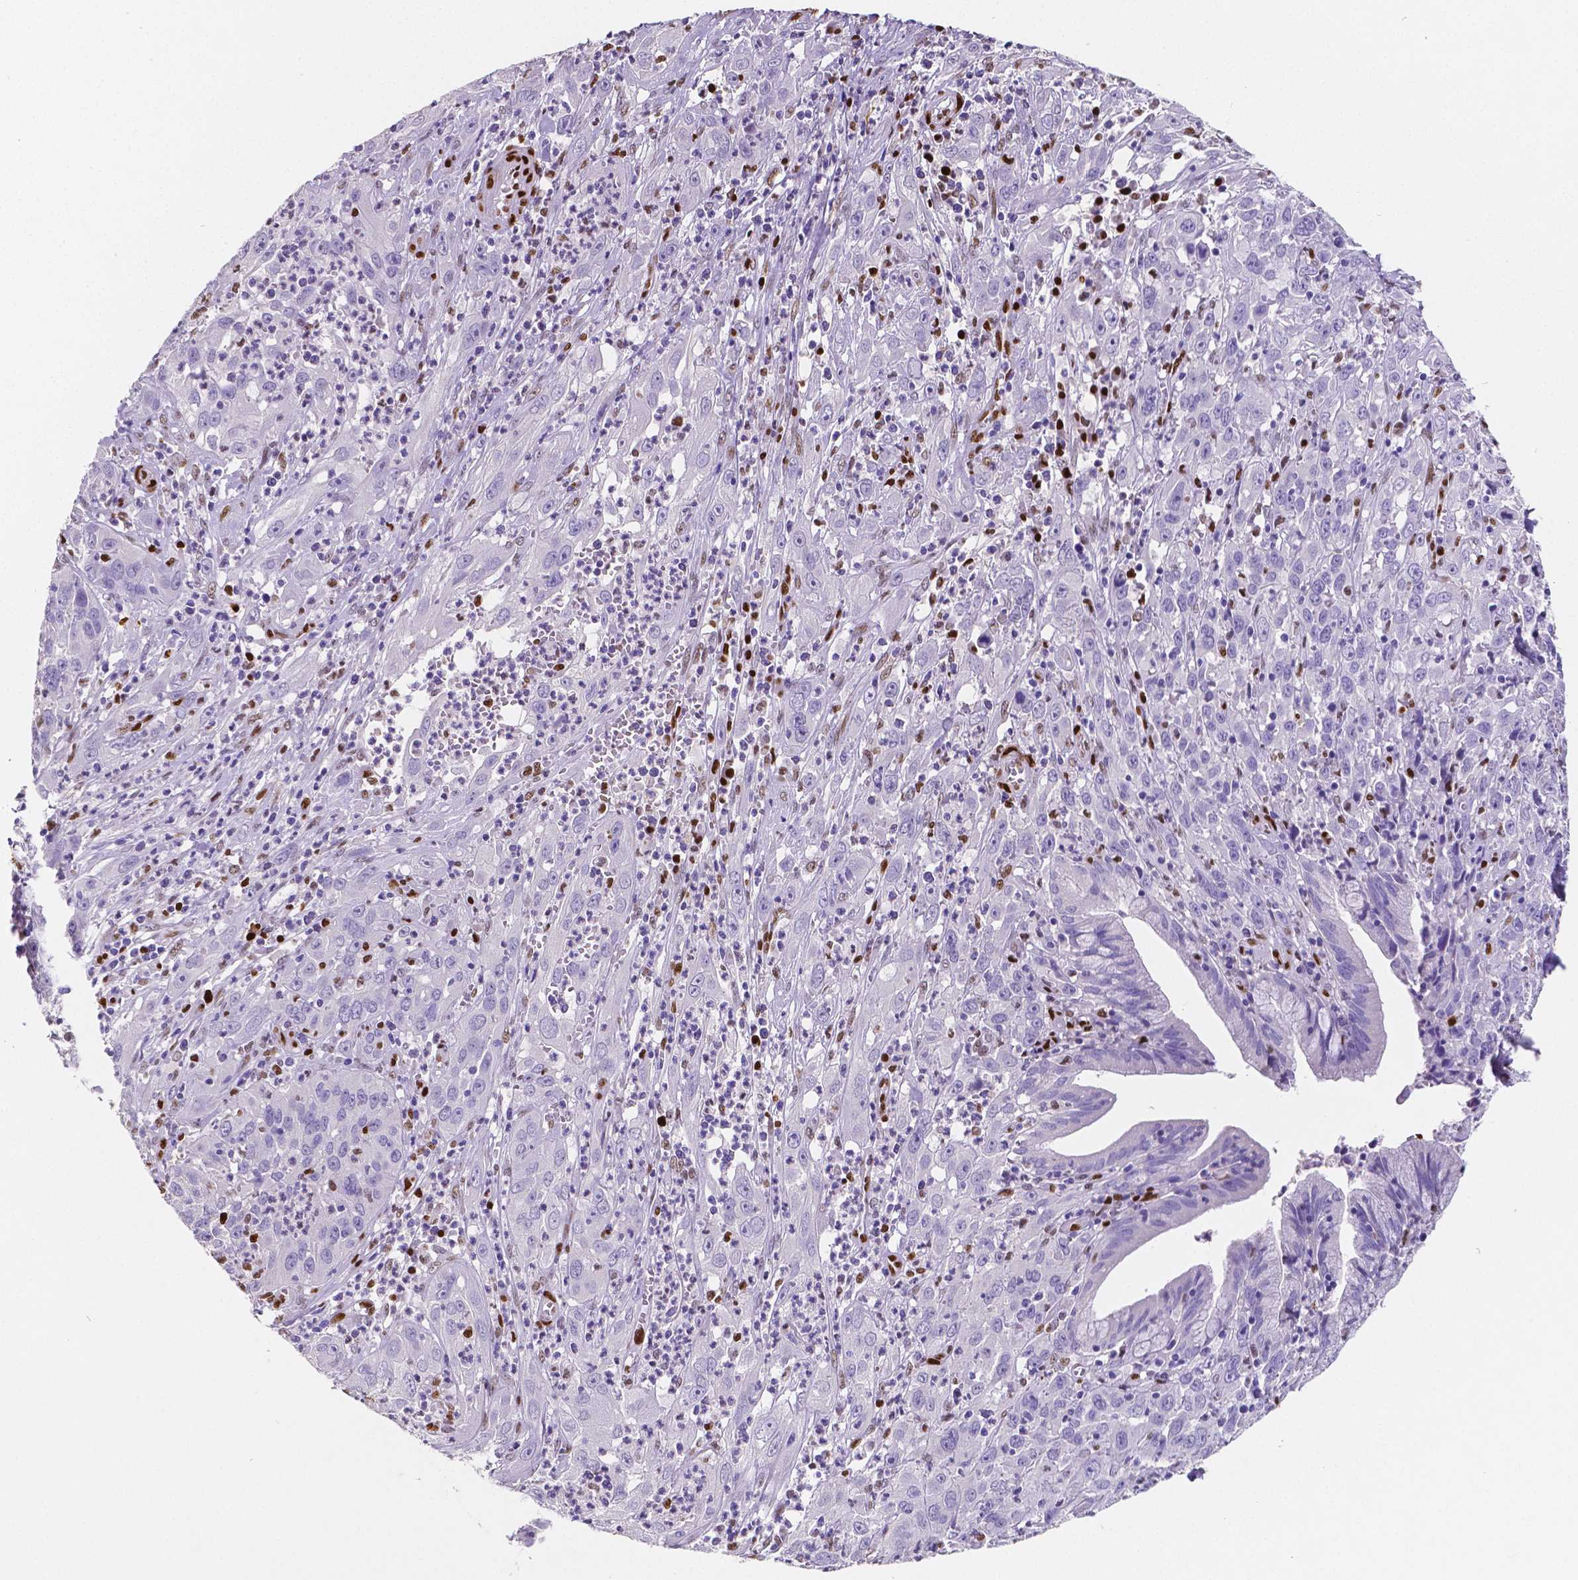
{"staining": {"intensity": "negative", "quantity": "none", "location": "none"}, "tissue": "cervical cancer", "cell_type": "Tumor cells", "image_type": "cancer", "snomed": [{"axis": "morphology", "description": "Squamous cell carcinoma, NOS"}, {"axis": "topography", "description": "Cervix"}], "caption": "DAB (3,3'-diaminobenzidine) immunohistochemical staining of human cervical cancer (squamous cell carcinoma) reveals no significant expression in tumor cells.", "gene": "MEF2C", "patient": {"sex": "female", "age": 32}}